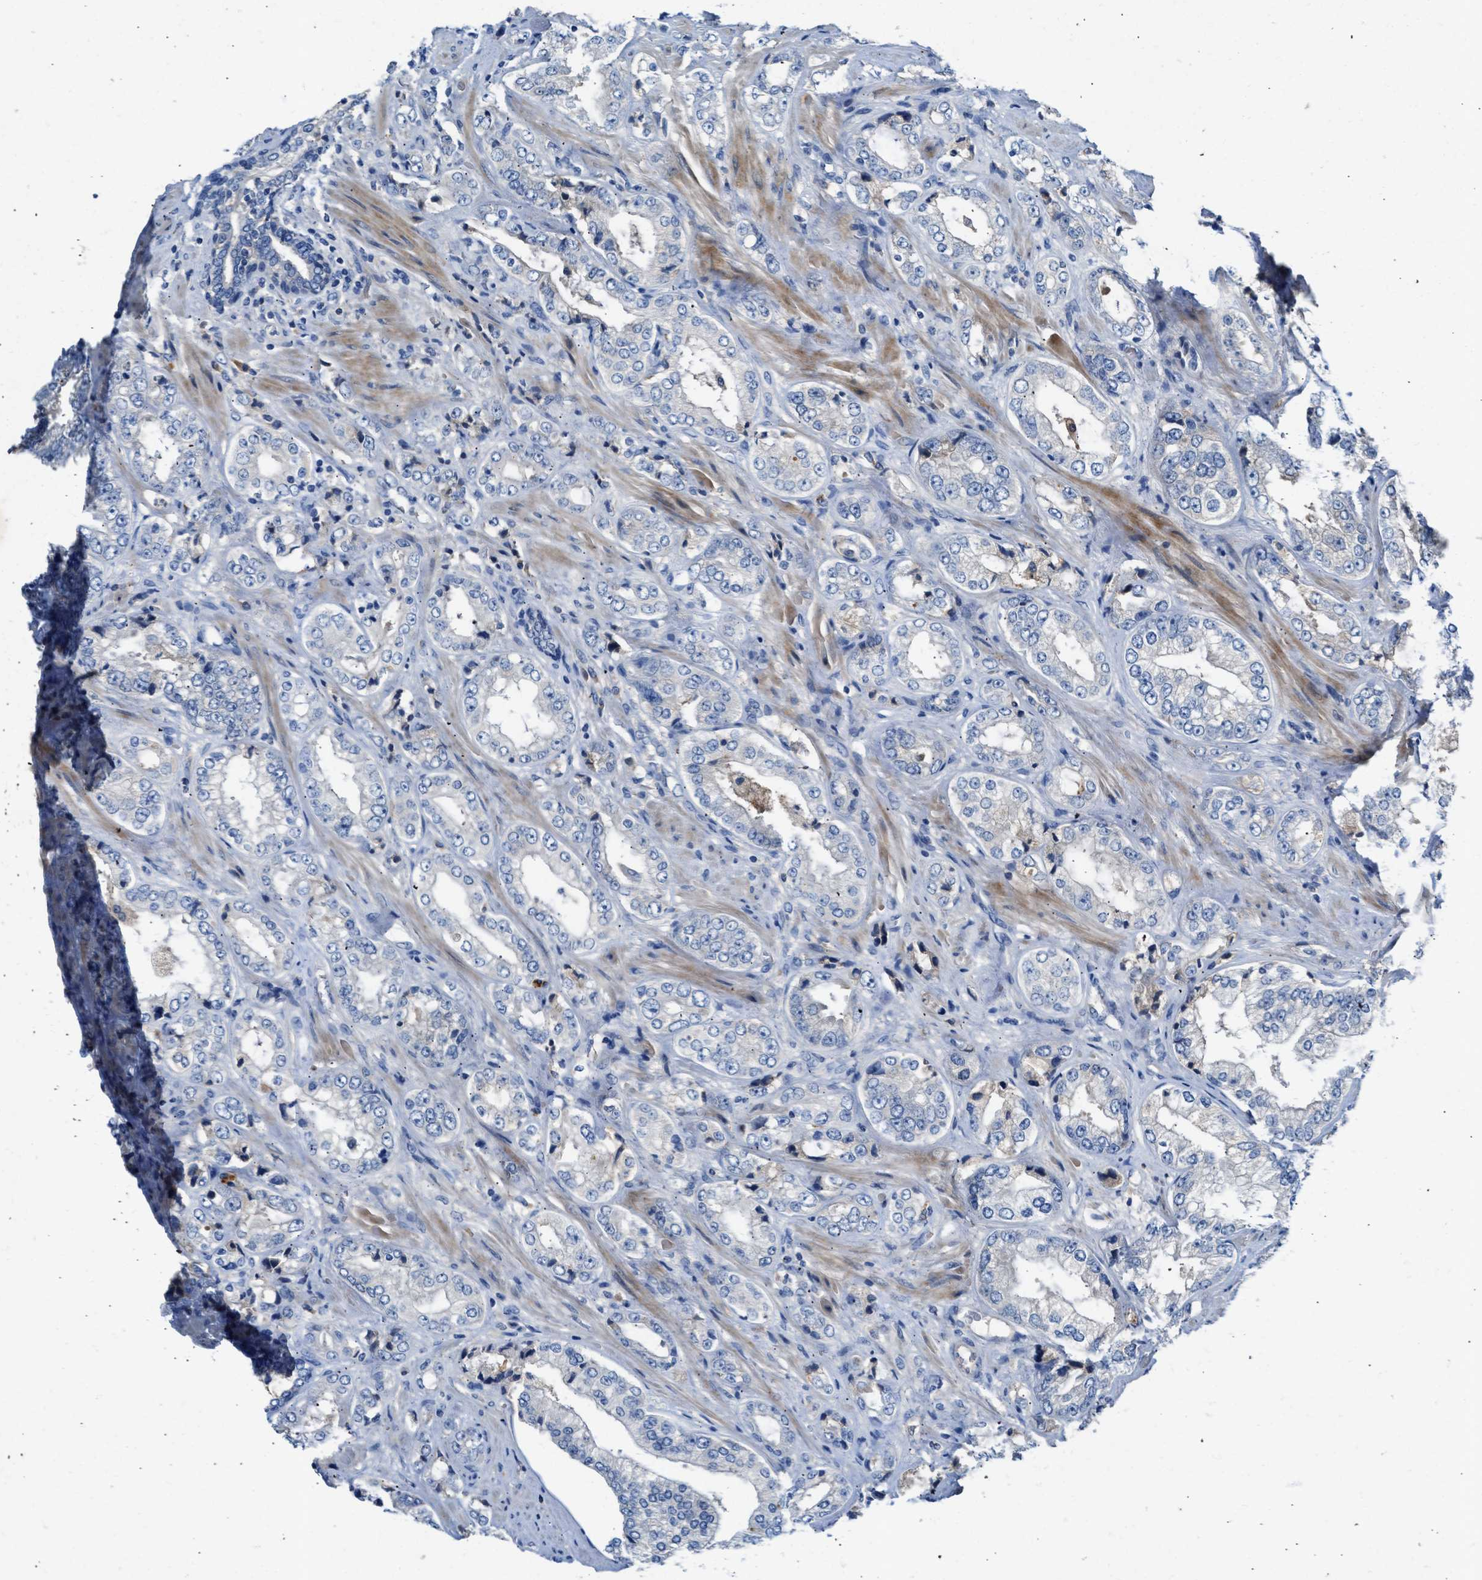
{"staining": {"intensity": "negative", "quantity": "none", "location": "none"}, "tissue": "prostate cancer", "cell_type": "Tumor cells", "image_type": "cancer", "snomed": [{"axis": "morphology", "description": "Adenocarcinoma, High grade"}, {"axis": "topography", "description": "Prostate"}], "caption": "IHC of human prostate cancer exhibits no expression in tumor cells.", "gene": "RWDD2B", "patient": {"sex": "male", "age": 61}}